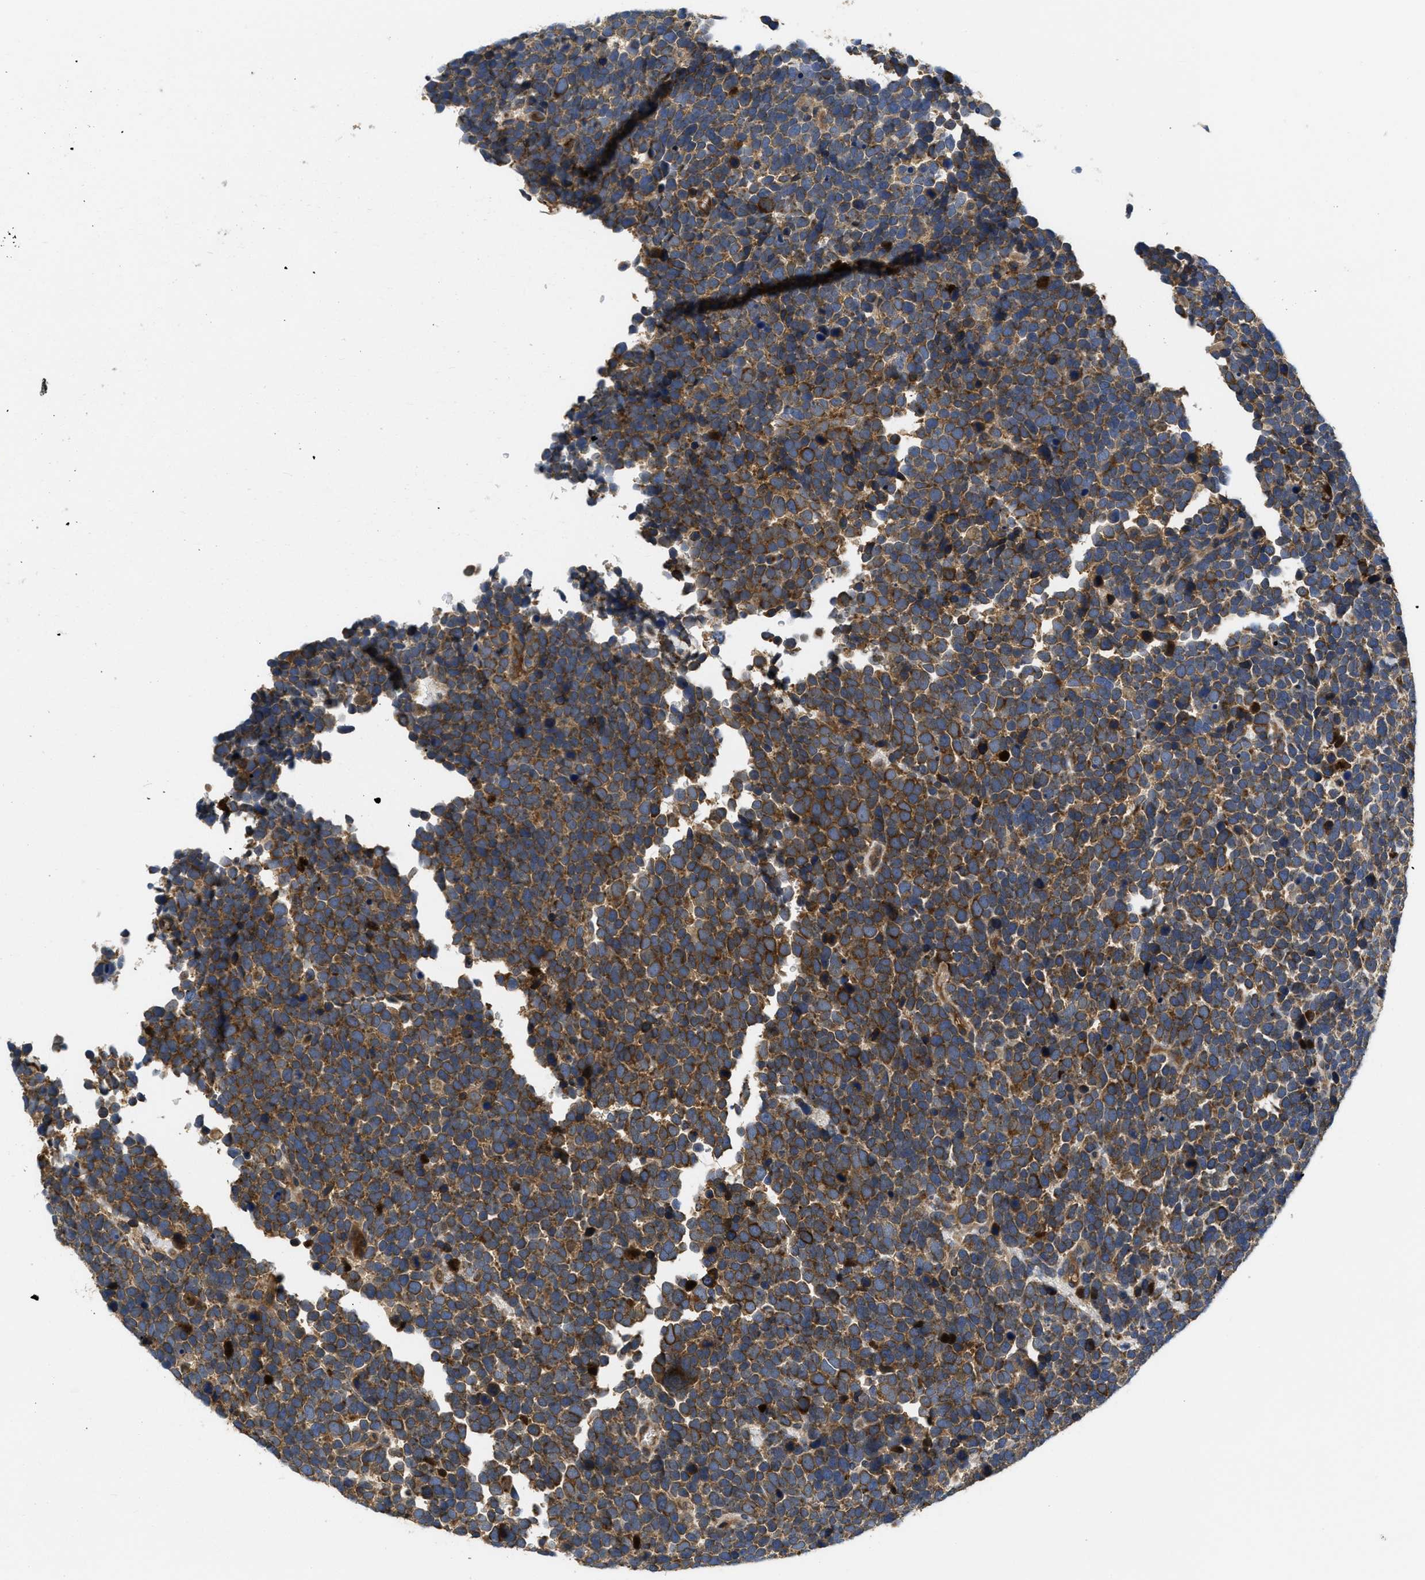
{"staining": {"intensity": "moderate", "quantity": ">75%", "location": "cytoplasmic/membranous"}, "tissue": "urothelial cancer", "cell_type": "Tumor cells", "image_type": "cancer", "snomed": [{"axis": "morphology", "description": "Urothelial carcinoma, High grade"}, {"axis": "topography", "description": "Urinary bladder"}], "caption": "A photomicrograph of human urothelial carcinoma (high-grade) stained for a protein displays moderate cytoplasmic/membranous brown staining in tumor cells. (DAB IHC with brightfield microscopy, high magnification).", "gene": "GALK1", "patient": {"sex": "female", "age": 82}}